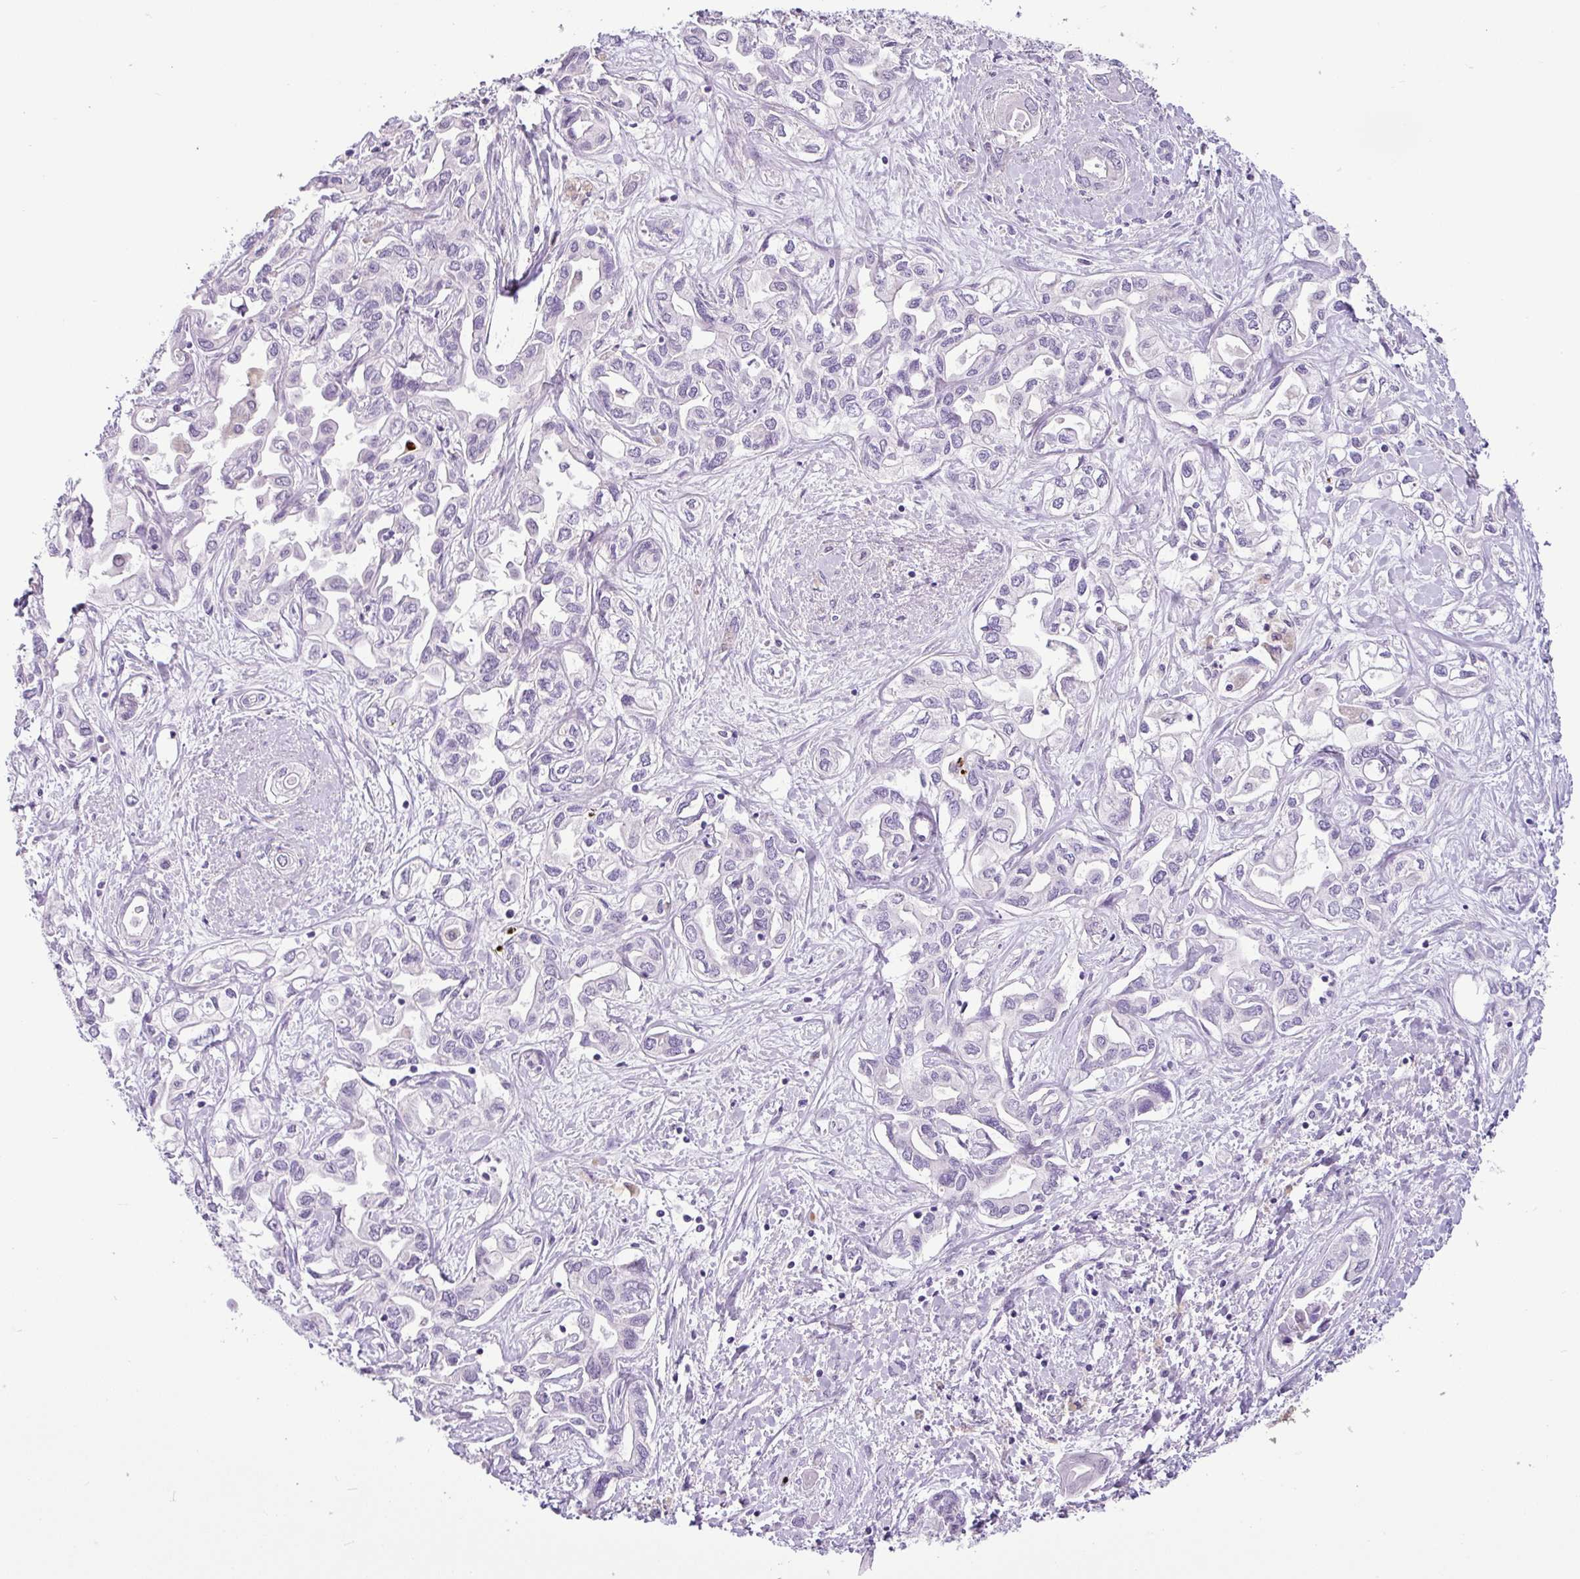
{"staining": {"intensity": "negative", "quantity": "none", "location": "none"}, "tissue": "liver cancer", "cell_type": "Tumor cells", "image_type": "cancer", "snomed": [{"axis": "morphology", "description": "Cholangiocarcinoma"}, {"axis": "topography", "description": "Liver"}], "caption": "An immunohistochemistry photomicrograph of liver cancer is shown. There is no staining in tumor cells of liver cancer. (Stains: DAB (3,3'-diaminobenzidine) immunohistochemistry (IHC) with hematoxylin counter stain, Microscopy: brightfield microscopy at high magnification).", "gene": "HMCN2", "patient": {"sex": "female", "age": 64}}